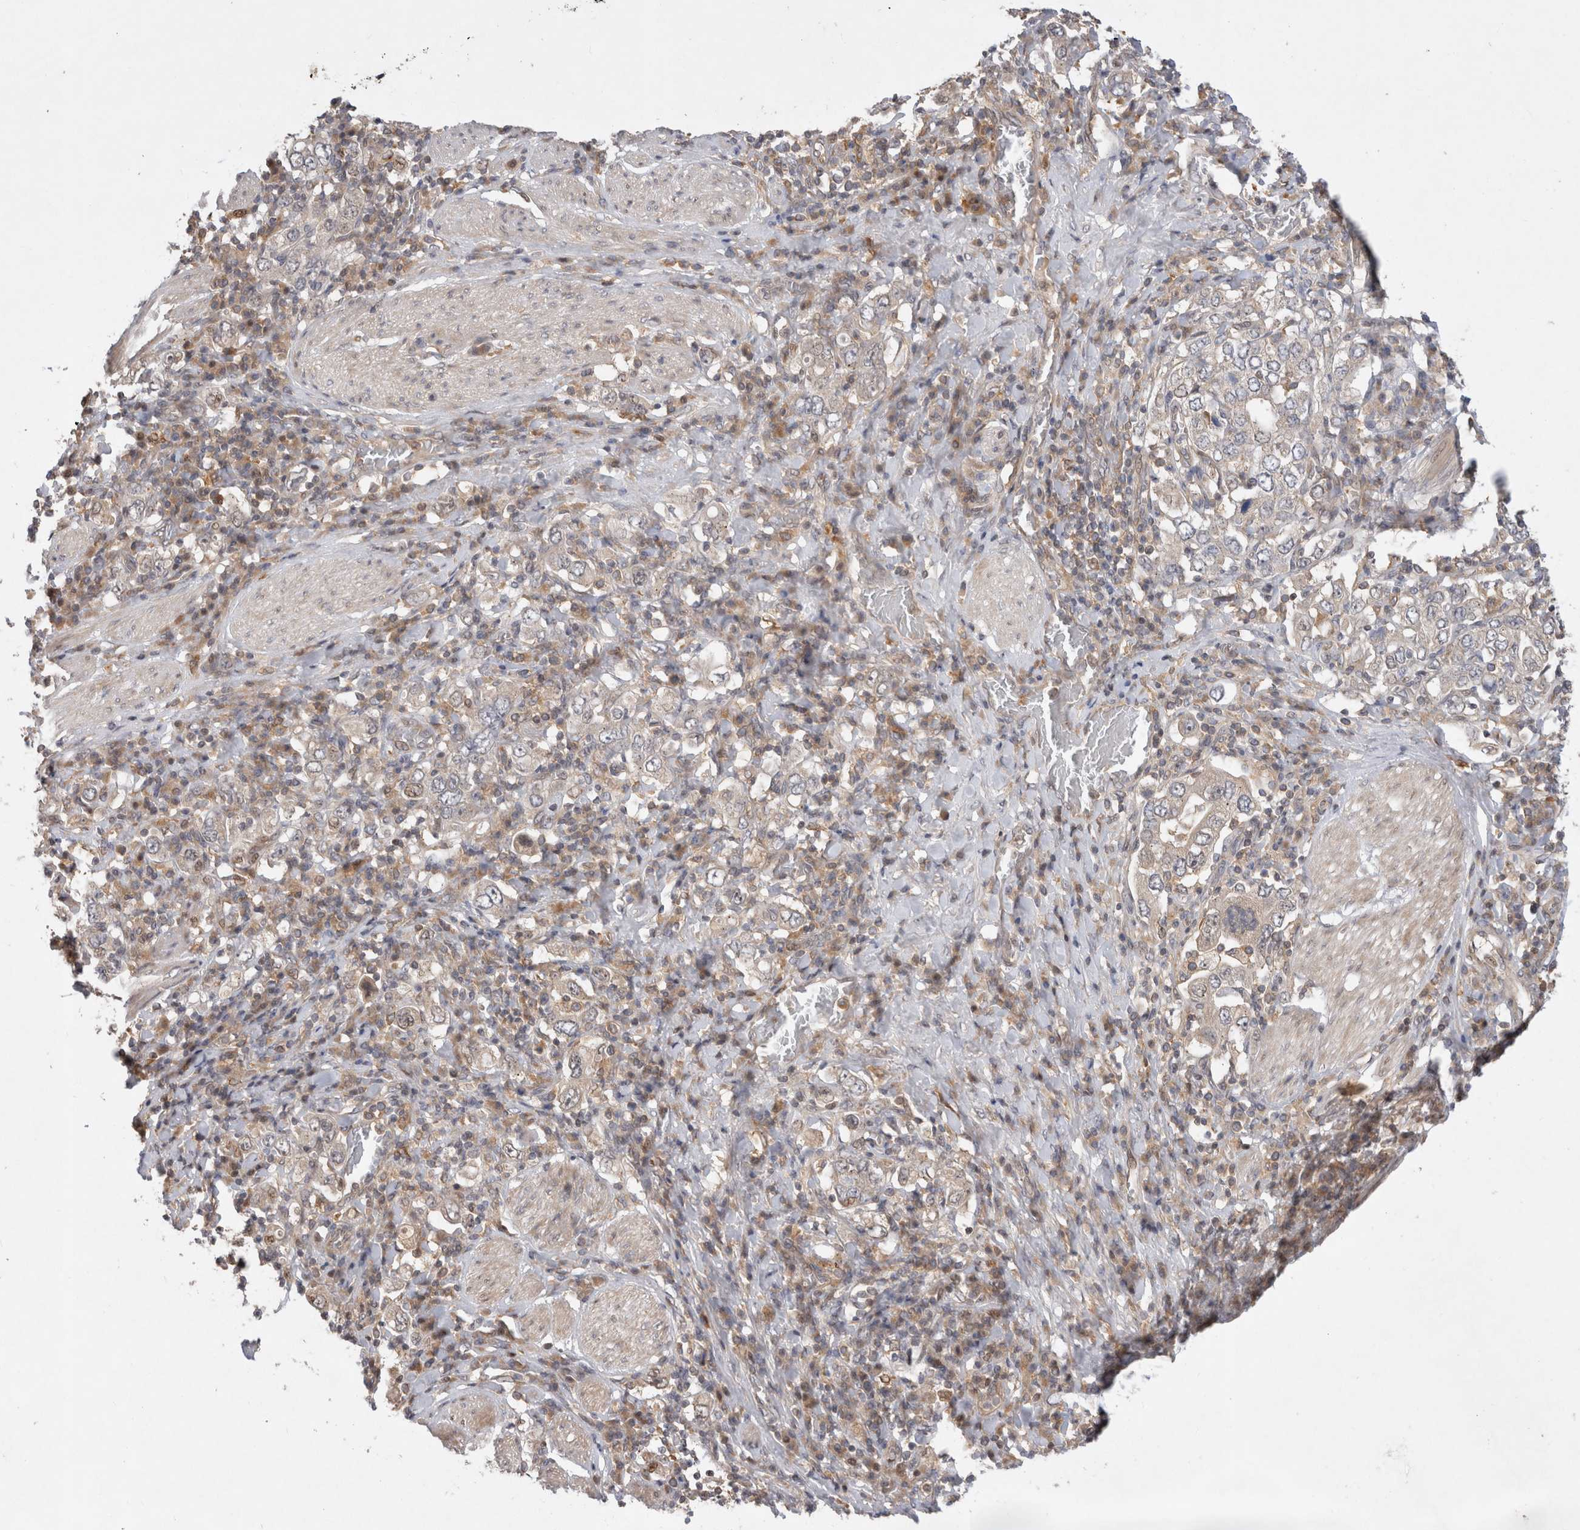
{"staining": {"intensity": "weak", "quantity": "<25%", "location": "nuclear"}, "tissue": "stomach cancer", "cell_type": "Tumor cells", "image_type": "cancer", "snomed": [{"axis": "morphology", "description": "Adenocarcinoma, NOS"}, {"axis": "topography", "description": "Stomach, upper"}], "caption": "Stomach adenocarcinoma was stained to show a protein in brown. There is no significant staining in tumor cells. The staining was performed using DAB to visualize the protein expression in brown, while the nuclei were stained in blue with hematoxylin (Magnification: 20x).", "gene": "HTT", "patient": {"sex": "male", "age": 62}}